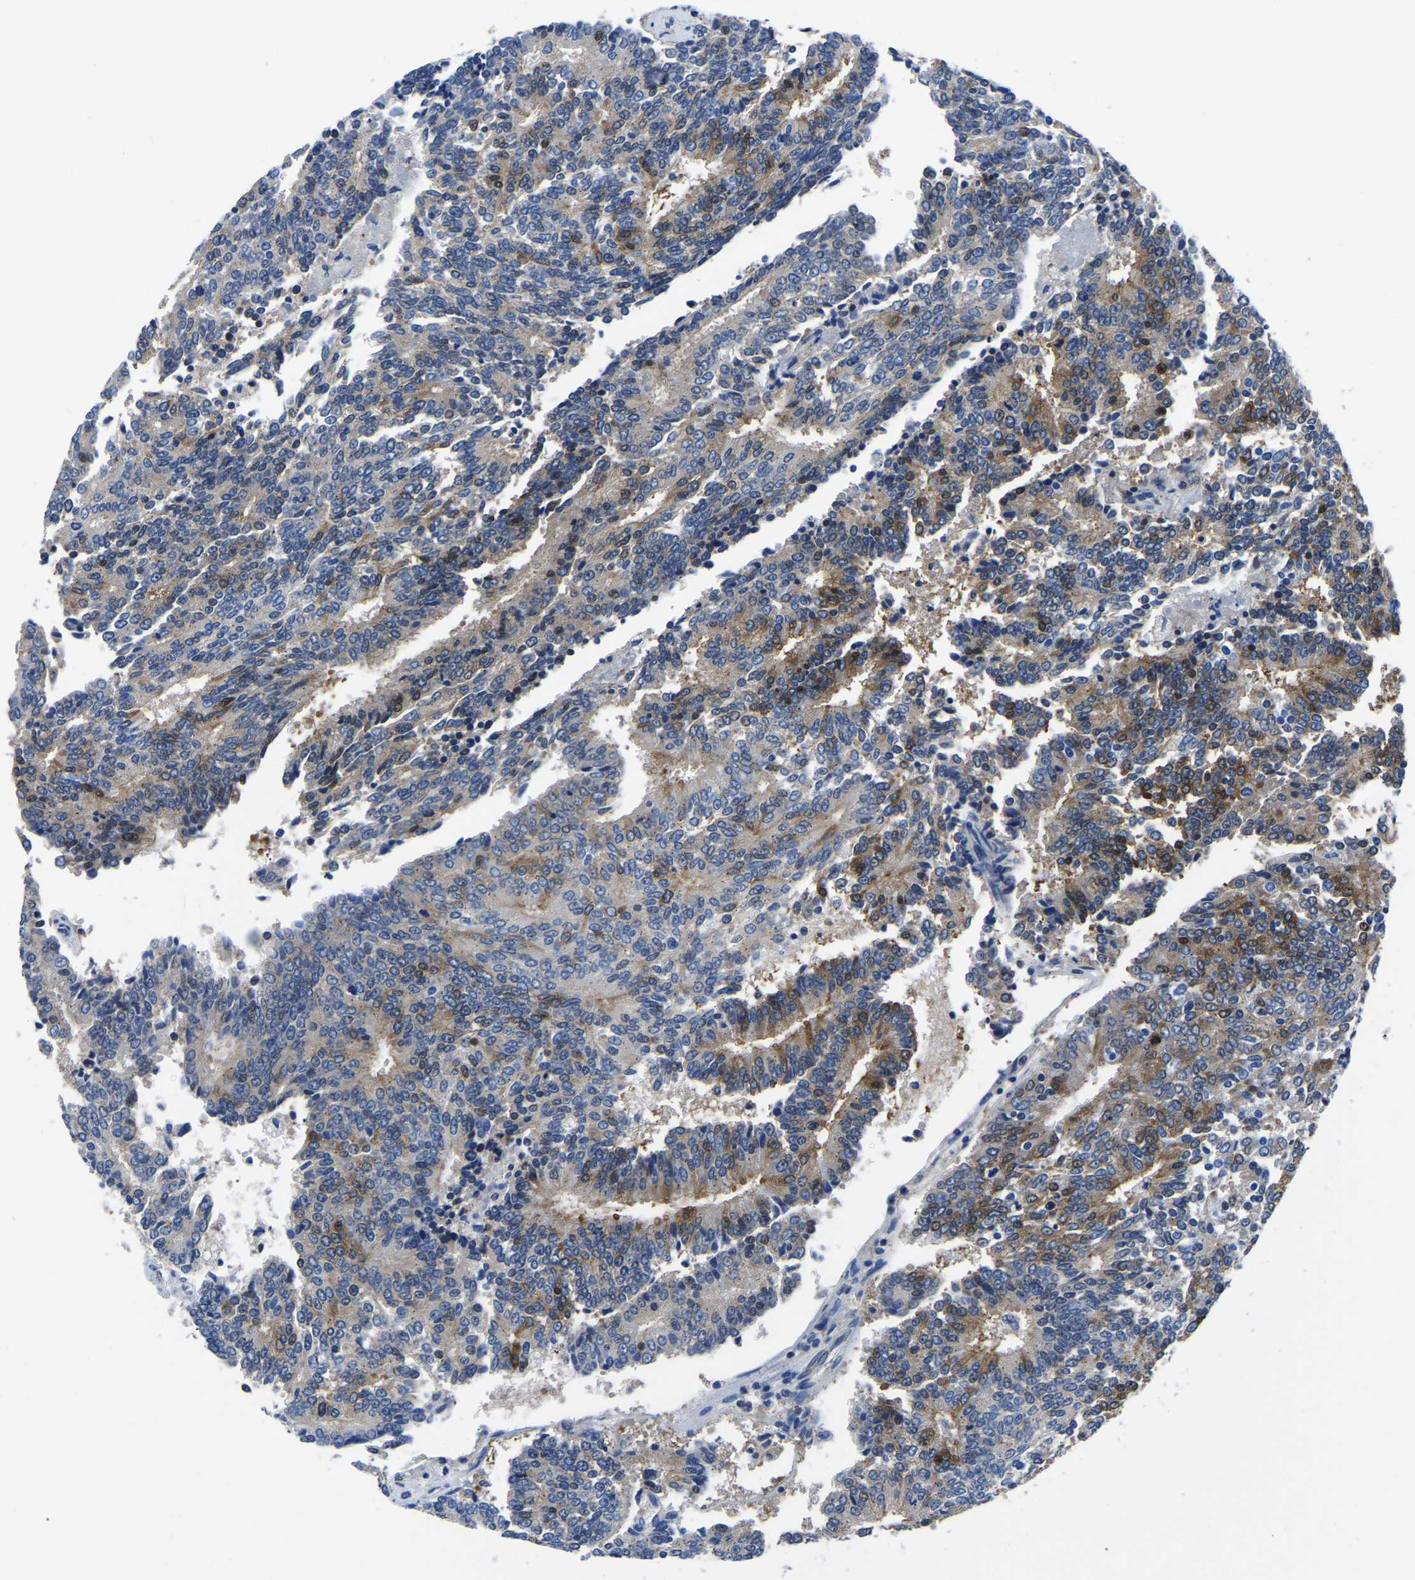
{"staining": {"intensity": "moderate", "quantity": "25%-75%", "location": "cytoplasmic/membranous"}, "tissue": "prostate cancer", "cell_type": "Tumor cells", "image_type": "cancer", "snomed": [{"axis": "morphology", "description": "Normal tissue, NOS"}, {"axis": "morphology", "description": "Adenocarcinoma, High grade"}, {"axis": "topography", "description": "Prostate"}, {"axis": "topography", "description": "Seminal veicle"}], "caption": "Immunohistochemical staining of adenocarcinoma (high-grade) (prostate) displays moderate cytoplasmic/membranous protein expression in approximately 25%-75% of tumor cells.", "gene": "TFG", "patient": {"sex": "male", "age": 55}}